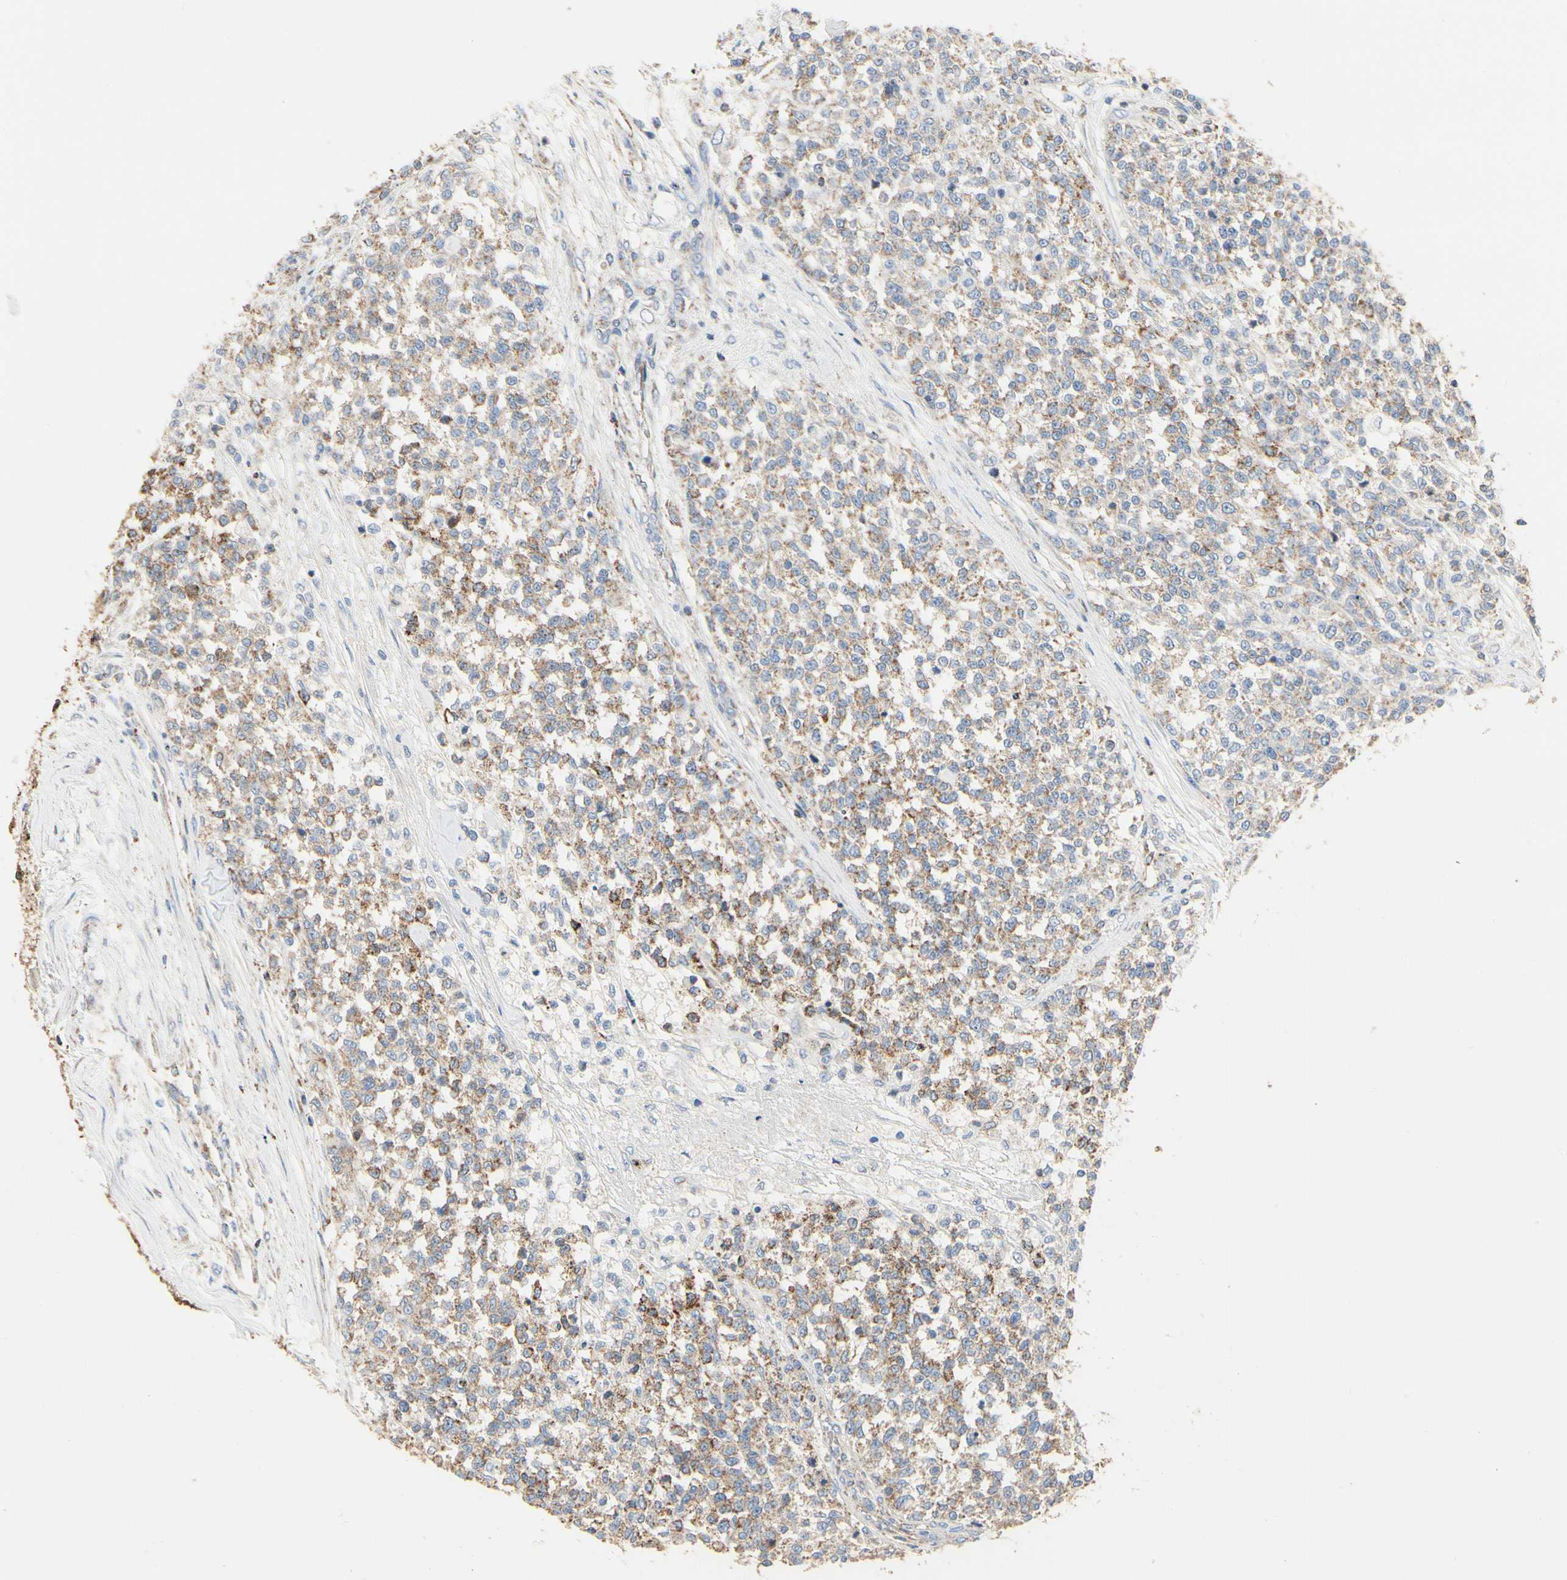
{"staining": {"intensity": "weak", "quantity": "25%-75%", "location": "cytoplasmic/membranous"}, "tissue": "testis cancer", "cell_type": "Tumor cells", "image_type": "cancer", "snomed": [{"axis": "morphology", "description": "Seminoma, NOS"}, {"axis": "topography", "description": "Testis"}], "caption": "Brown immunohistochemical staining in testis cancer exhibits weak cytoplasmic/membranous staining in approximately 25%-75% of tumor cells. The staining was performed using DAB, with brown indicating positive protein expression. Nuclei are stained blue with hematoxylin.", "gene": "TUBA1A", "patient": {"sex": "male", "age": 59}}